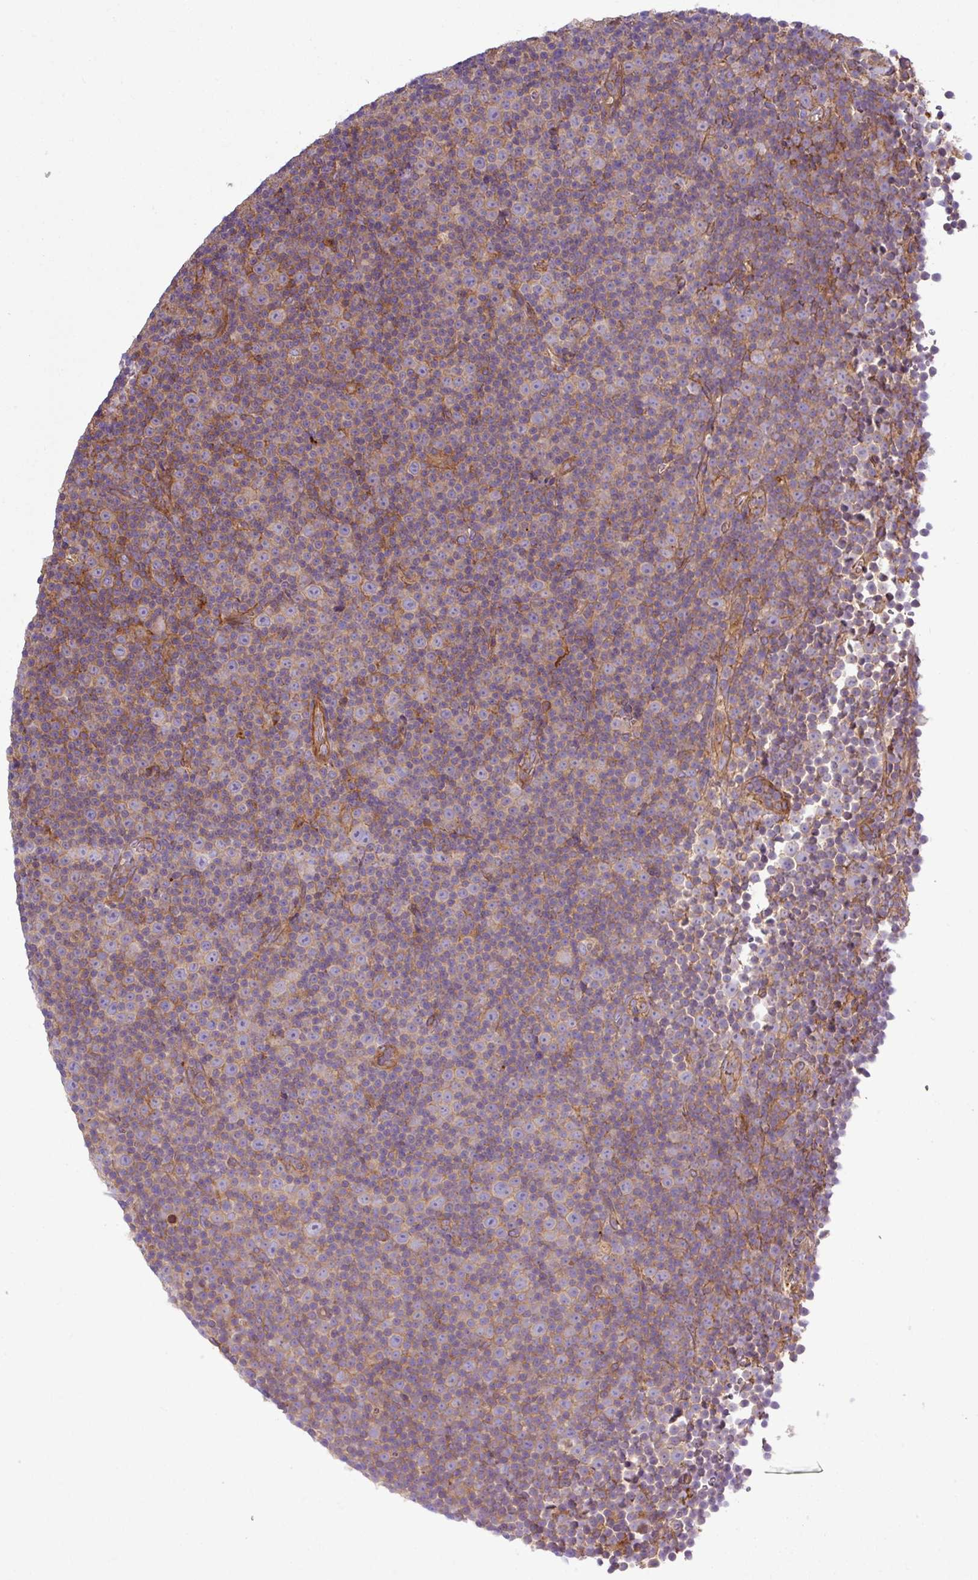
{"staining": {"intensity": "strong", "quantity": "25%-75%", "location": "cytoplasmic/membranous"}, "tissue": "lymphoma", "cell_type": "Tumor cells", "image_type": "cancer", "snomed": [{"axis": "morphology", "description": "Malignant lymphoma, non-Hodgkin's type, Low grade"}, {"axis": "topography", "description": "Lymph node"}], "caption": "Lymphoma stained with a protein marker demonstrates strong staining in tumor cells.", "gene": "RIC1", "patient": {"sex": "female", "age": 67}}